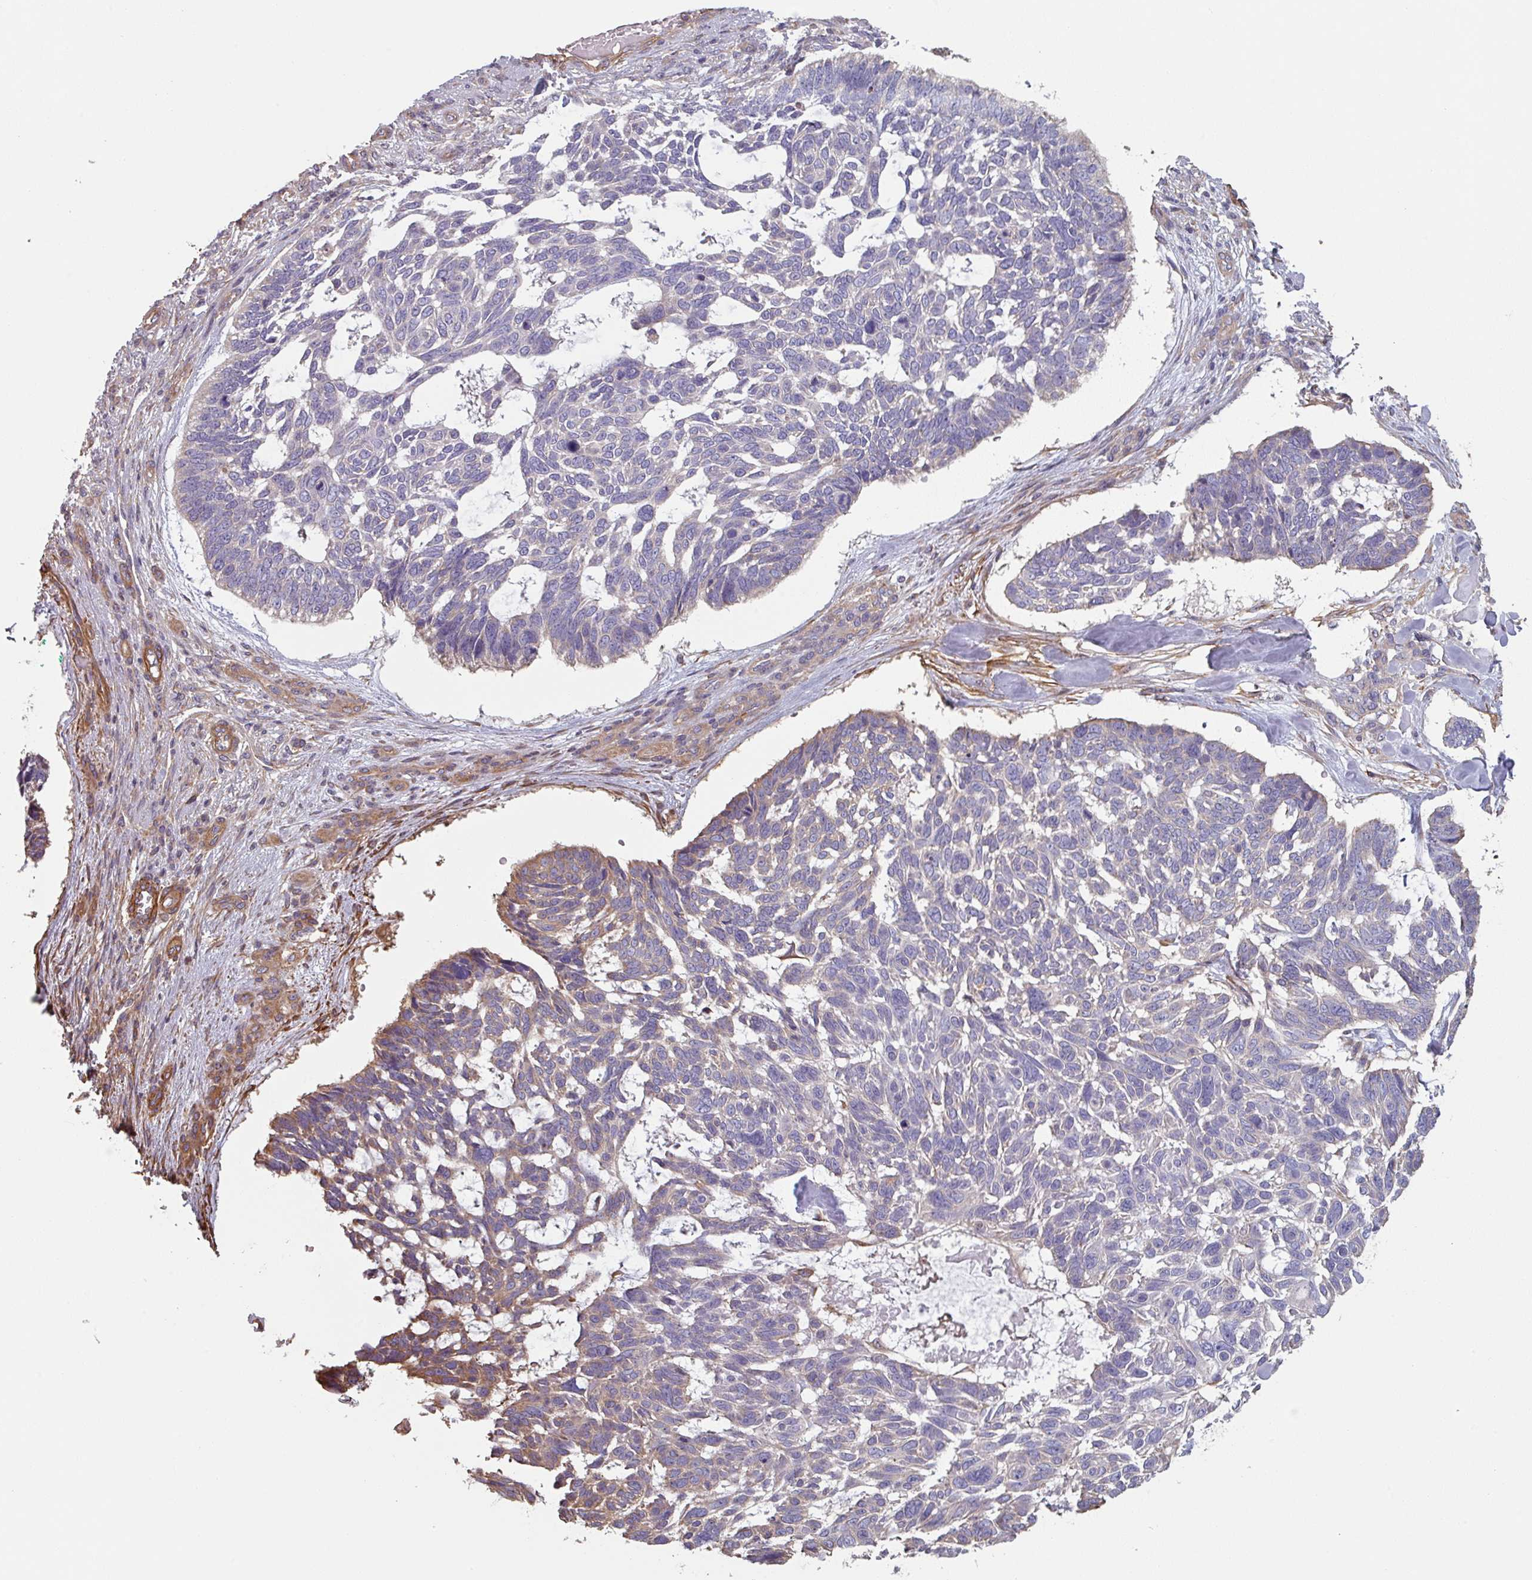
{"staining": {"intensity": "moderate", "quantity": "<25%", "location": "cytoplasmic/membranous"}, "tissue": "skin cancer", "cell_type": "Tumor cells", "image_type": "cancer", "snomed": [{"axis": "morphology", "description": "Basal cell carcinoma"}, {"axis": "topography", "description": "Skin"}], "caption": "Brown immunohistochemical staining in human skin basal cell carcinoma displays moderate cytoplasmic/membranous positivity in approximately <25% of tumor cells. The staining was performed using DAB (3,3'-diaminobenzidine) to visualize the protein expression in brown, while the nuclei were stained in blue with hematoxylin (Magnification: 20x).", "gene": "GSTA4", "patient": {"sex": "male", "age": 88}}